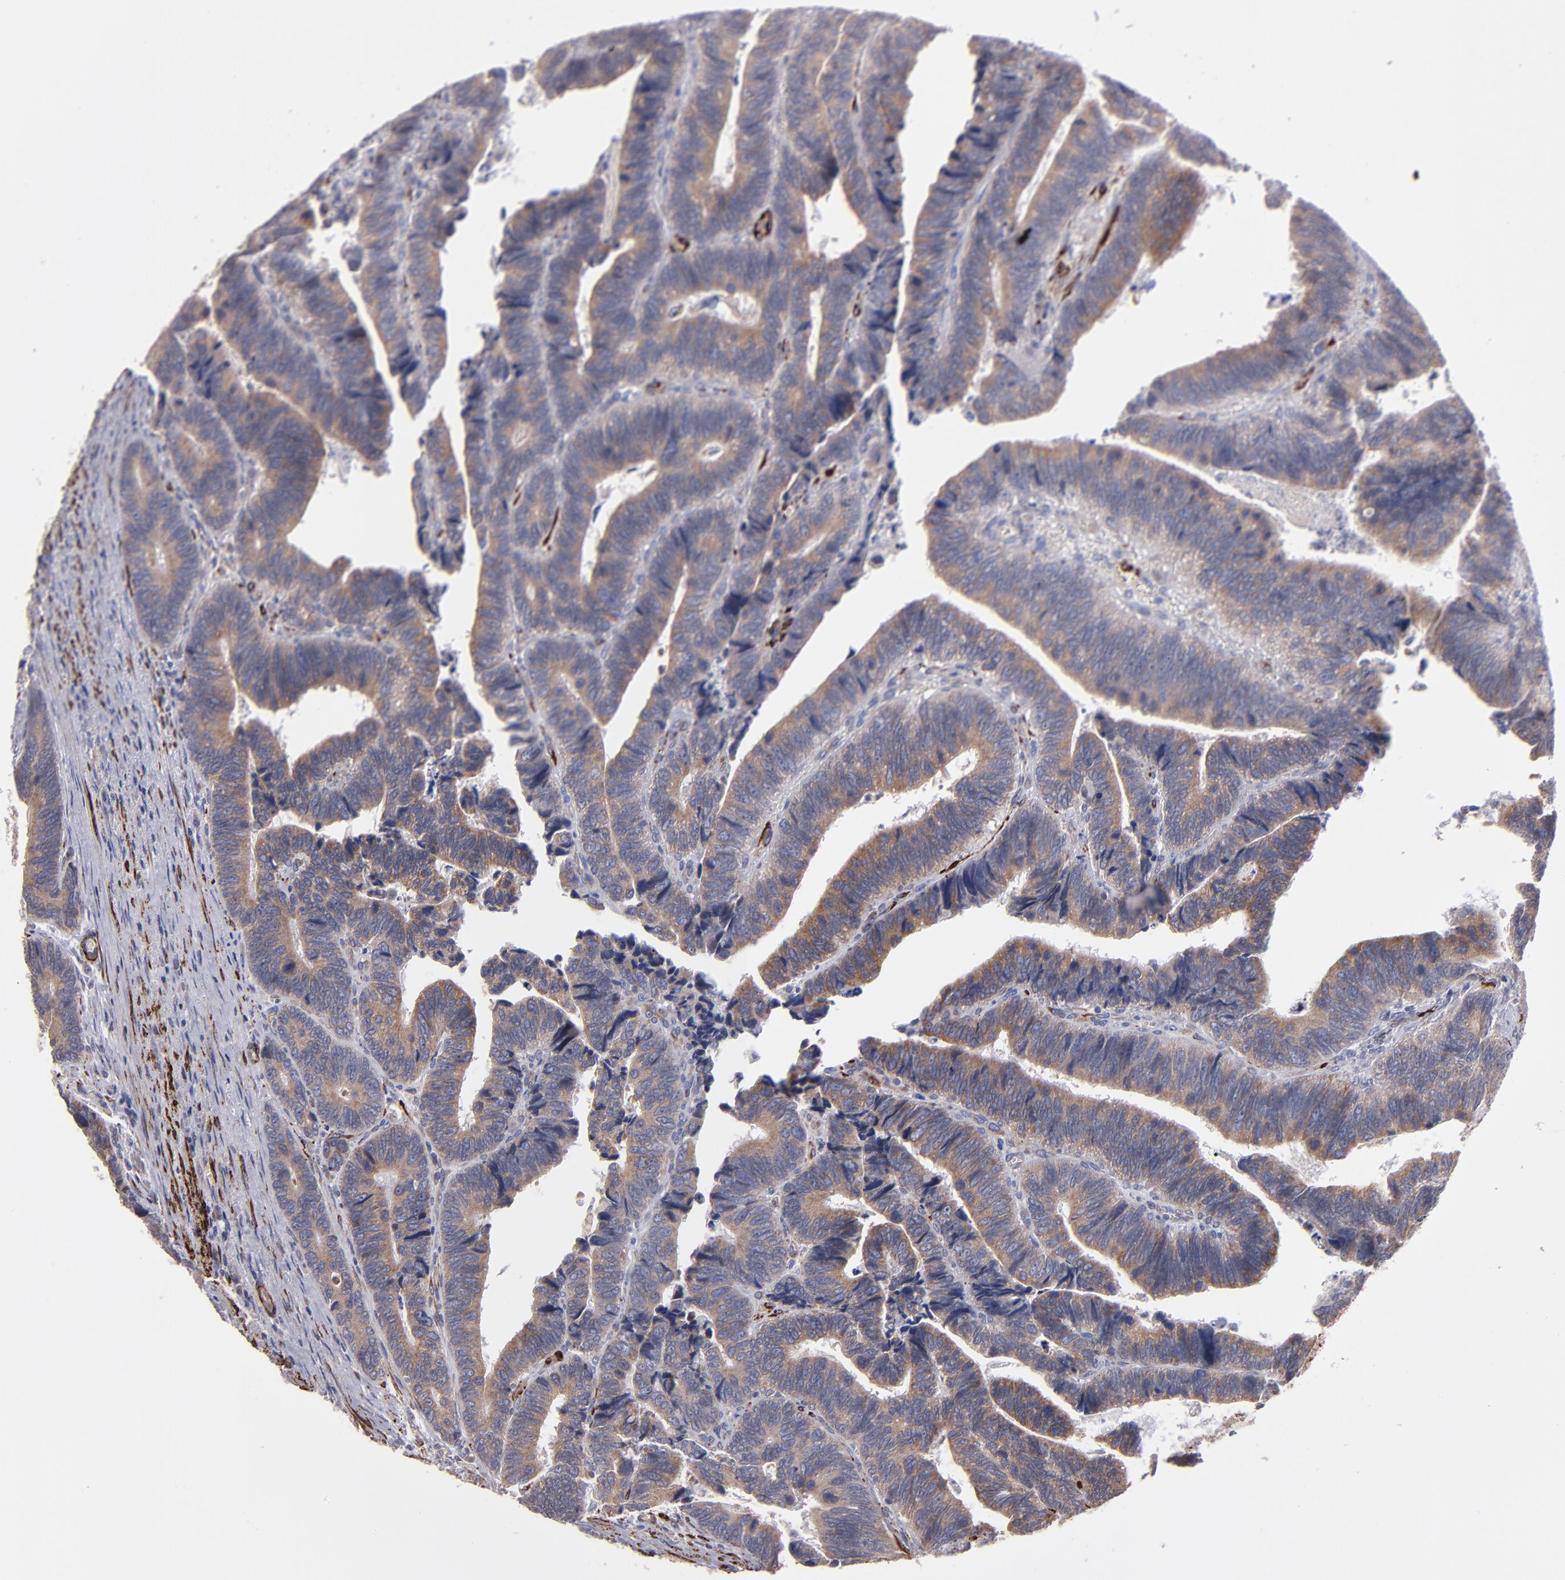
{"staining": {"intensity": "moderate", "quantity": ">75%", "location": "cytoplasmic/membranous"}, "tissue": "colorectal cancer", "cell_type": "Tumor cells", "image_type": "cancer", "snomed": [{"axis": "morphology", "description": "Adenocarcinoma, NOS"}, {"axis": "topography", "description": "Colon"}], "caption": "Immunohistochemistry (IHC) (DAB (3,3'-diaminobenzidine)) staining of adenocarcinoma (colorectal) displays moderate cytoplasmic/membranous protein staining in approximately >75% of tumor cells.", "gene": "SLMAP", "patient": {"sex": "male", "age": 72}}